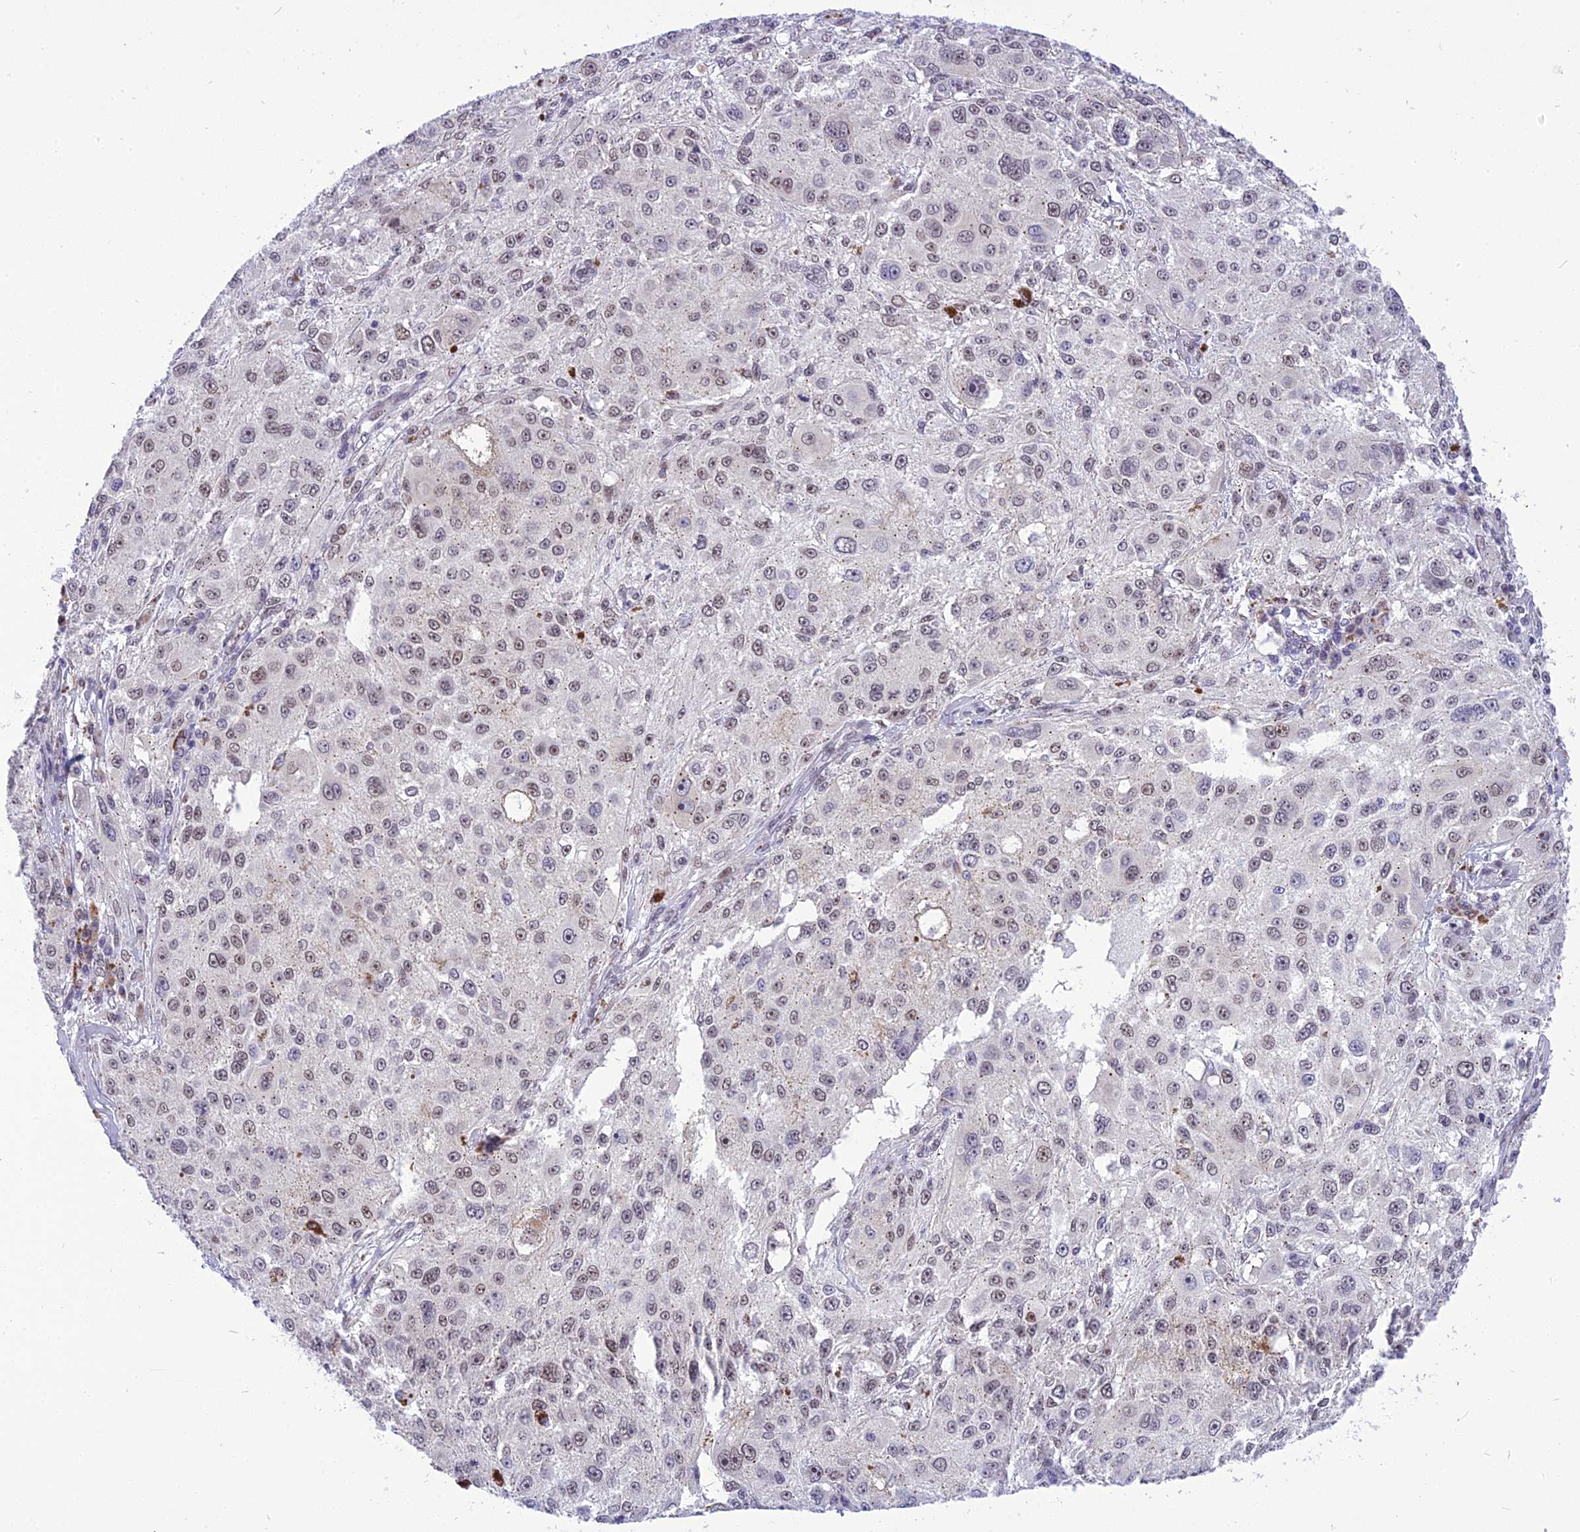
{"staining": {"intensity": "weak", "quantity": "<25%", "location": "nuclear"}, "tissue": "melanoma", "cell_type": "Tumor cells", "image_type": "cancer", "snomed": [{"axis": "morphology", "description": "Necrosis, NOS"}, {"axis": "morphology", "description": "Malignant melanoma, NOS"}, {"axis": "topography", "description": "Skin"}], "caption": "A histopathology image of human malignant melanoma is negative for staining in tumor cells.", "gene": "IRF2BP1", "patient": {"sex": "female", "age": 87}}